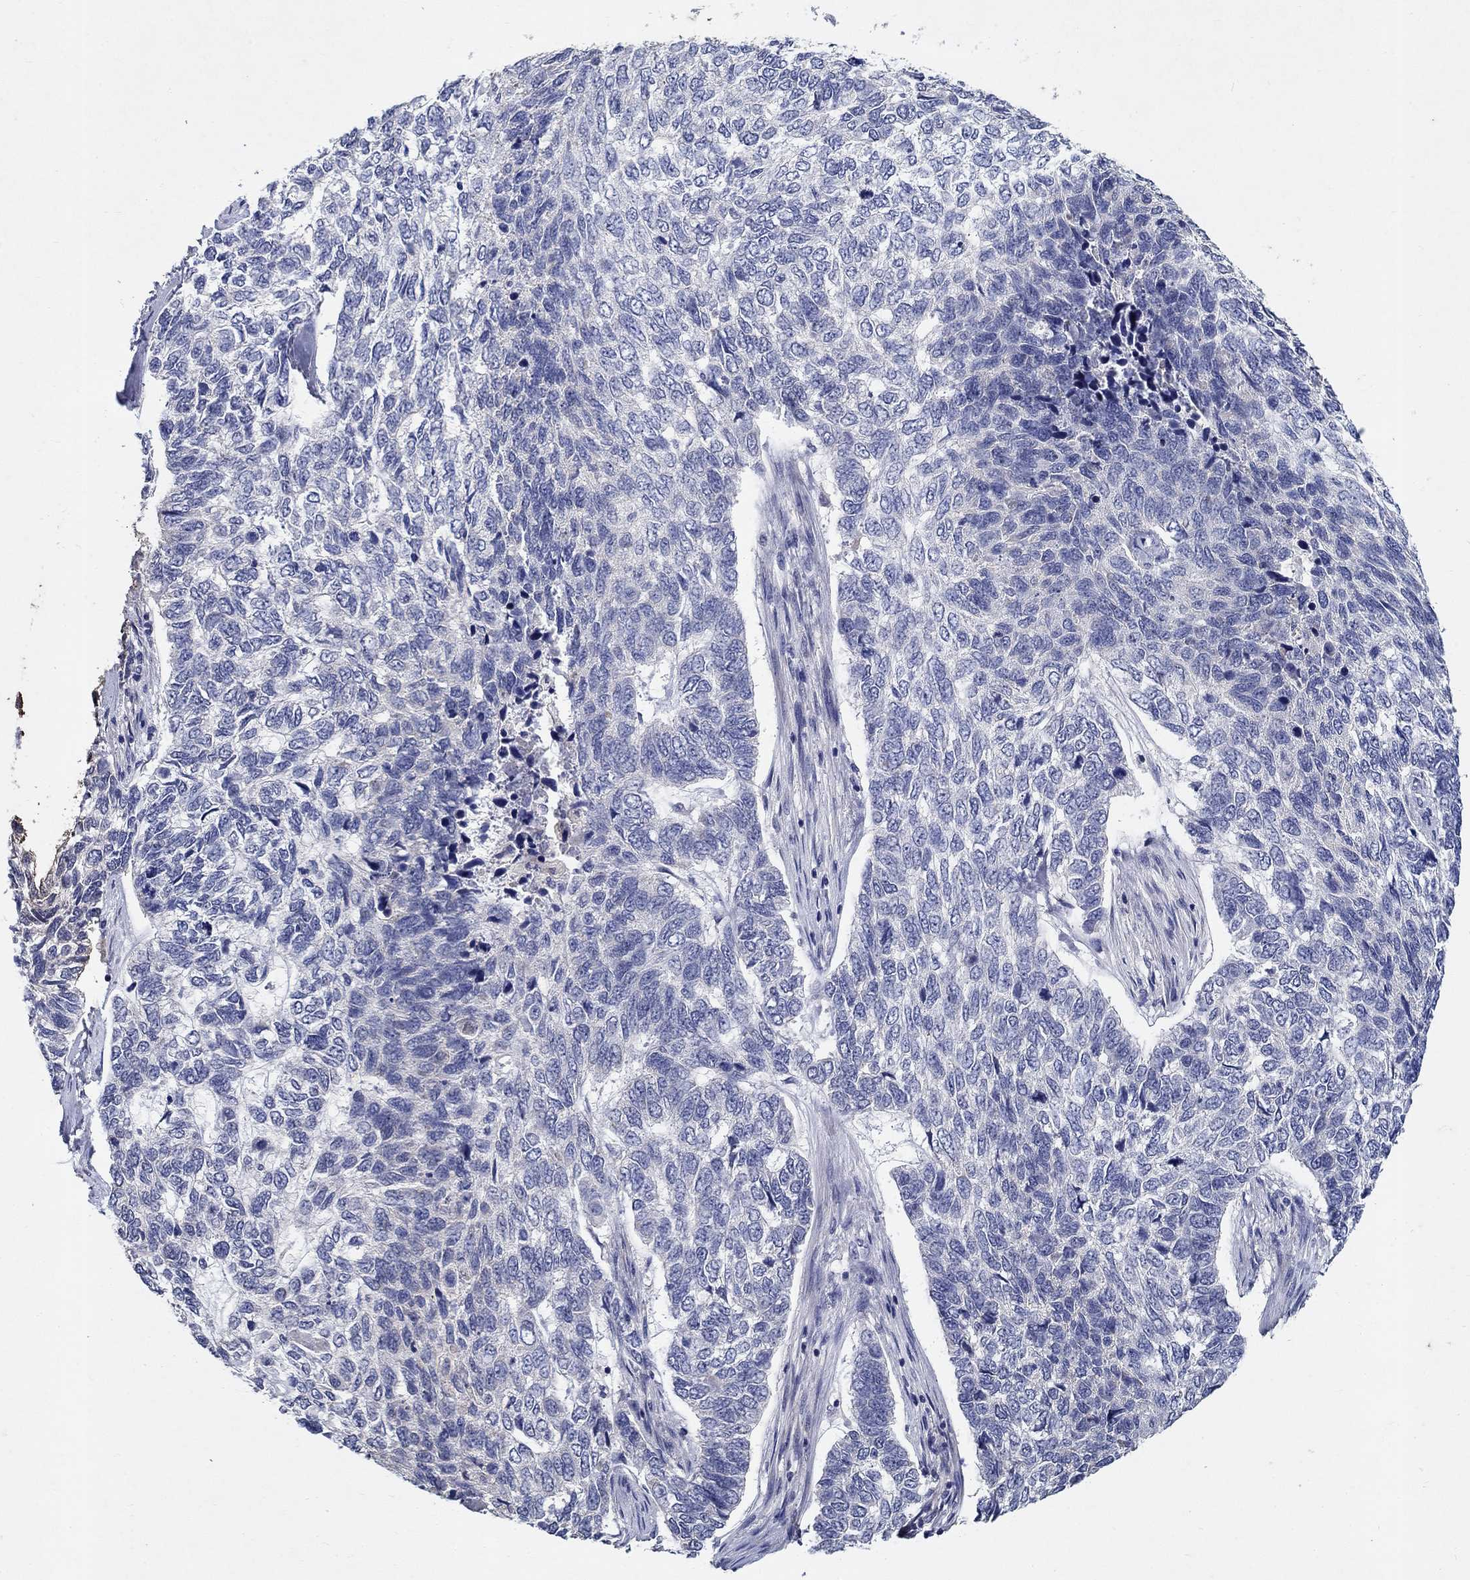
{"staining": {"intensity": "negative", "quantity": "none", "location": "none"}, "tissue": "skin cancer", "cell_type": "Tumor cells", "image_type": "cancer", "snomed": [{"axis": "morphology", "description": "Basal cell carcinoma"}, {"axis": "topography", "description": "Skin"}], "caption": "Skin cancer (basal cell carcinoma) was stained to show a protein in brown. There is no significant expression in tumor cells. The staining is performed using DAB brown chromogen with nuclei counter-stained in using hematoxylin.", "gene": "PROZ", "patient": {"sex": "female", "age": 65}}